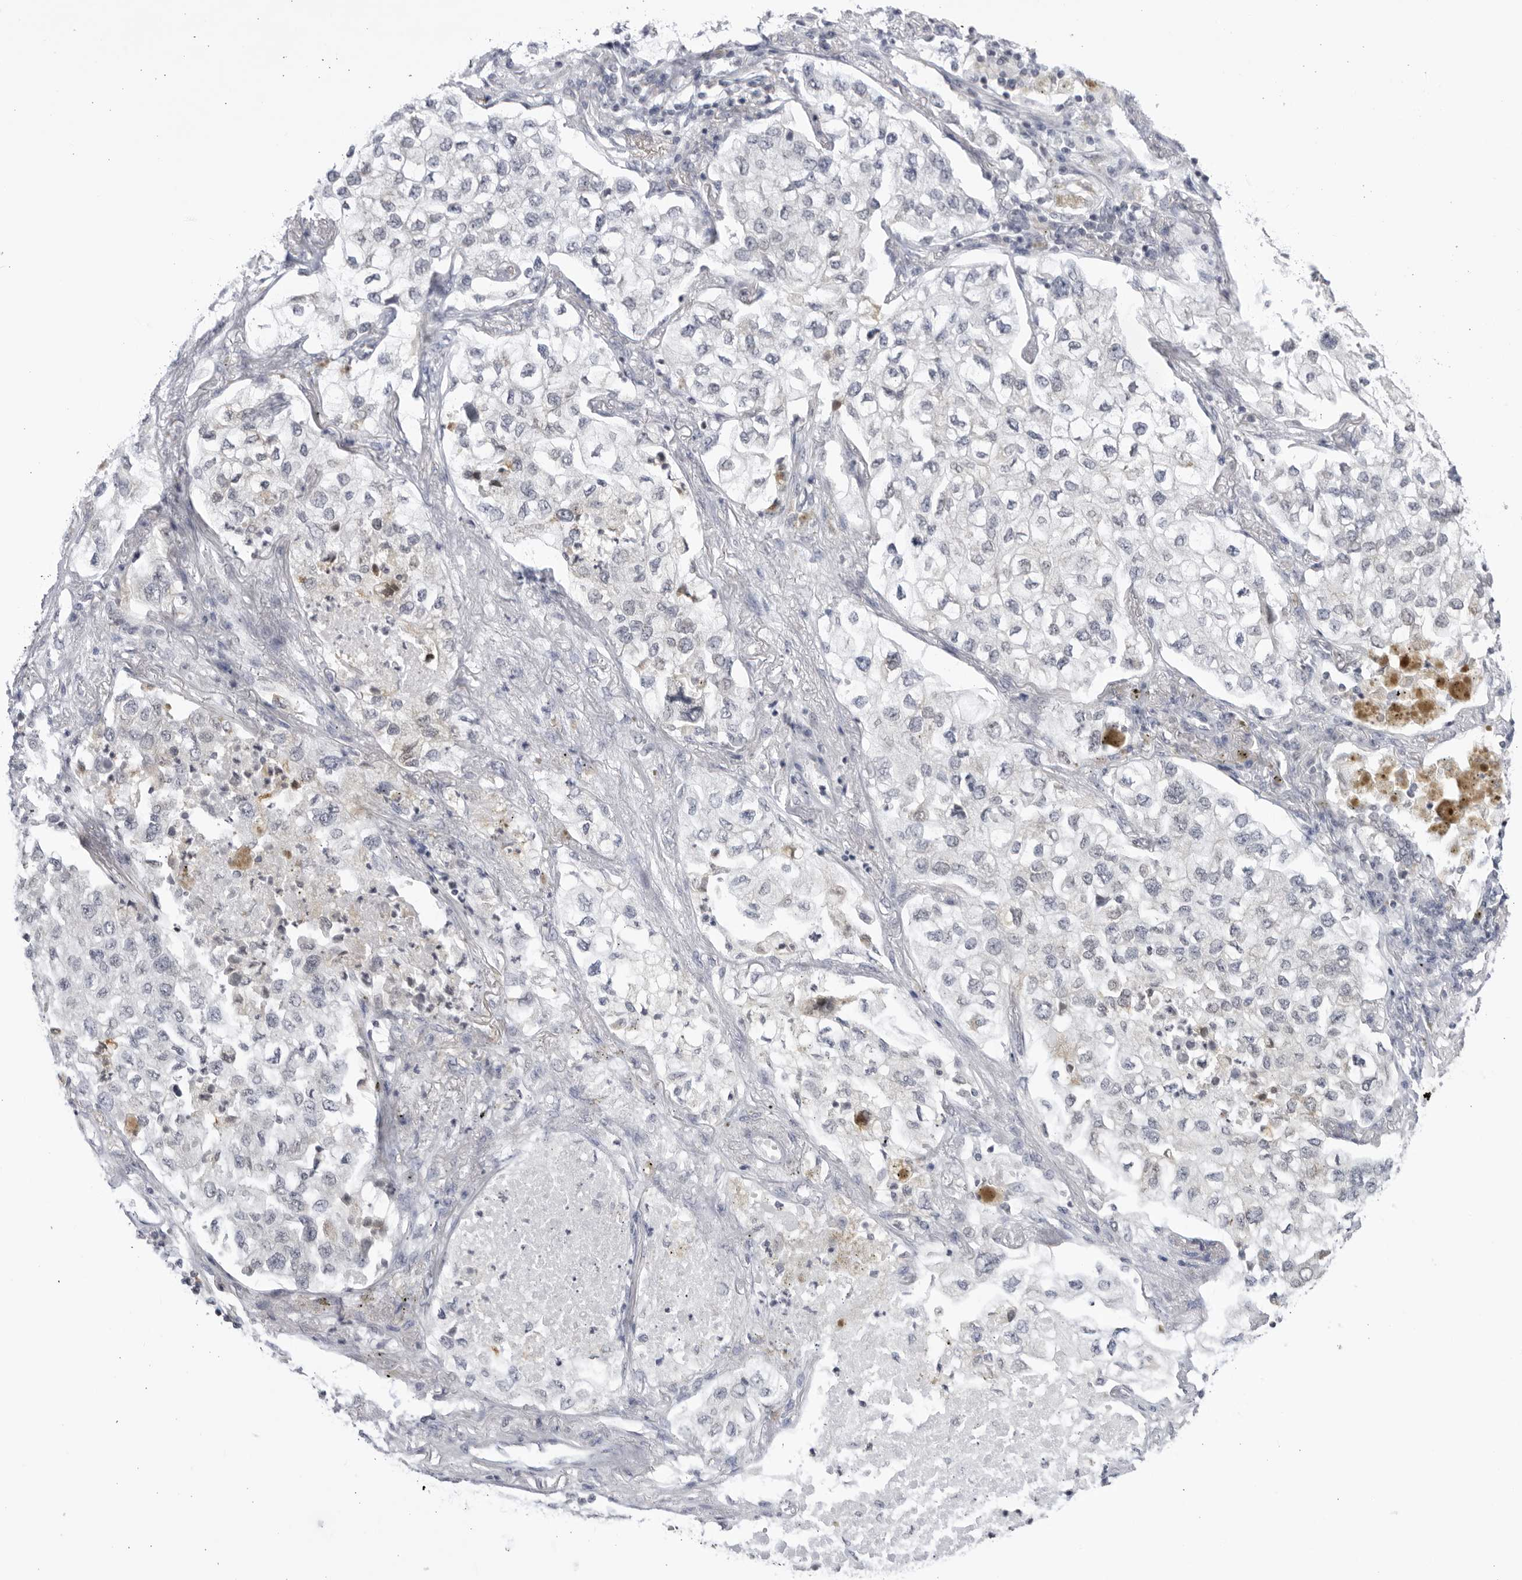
{"staining": {"intensity": "weak", "quantity": "<25%", "location": "cytoplasmic/membranous"}, "tissue": "lung cancer", "cell_type": "Tumor cells", "image_type": "cancer", "snomed": [{"axis": "morphology", "description": "Adenocarcinoma, NOS"}, {"axis": "topography", "description": "Lung"}], "caption": "Tumor cells are negative for protein expression in human lung cancer.", "gene": "CNBD1", "patient": {"sex": "male", "age": 63}}